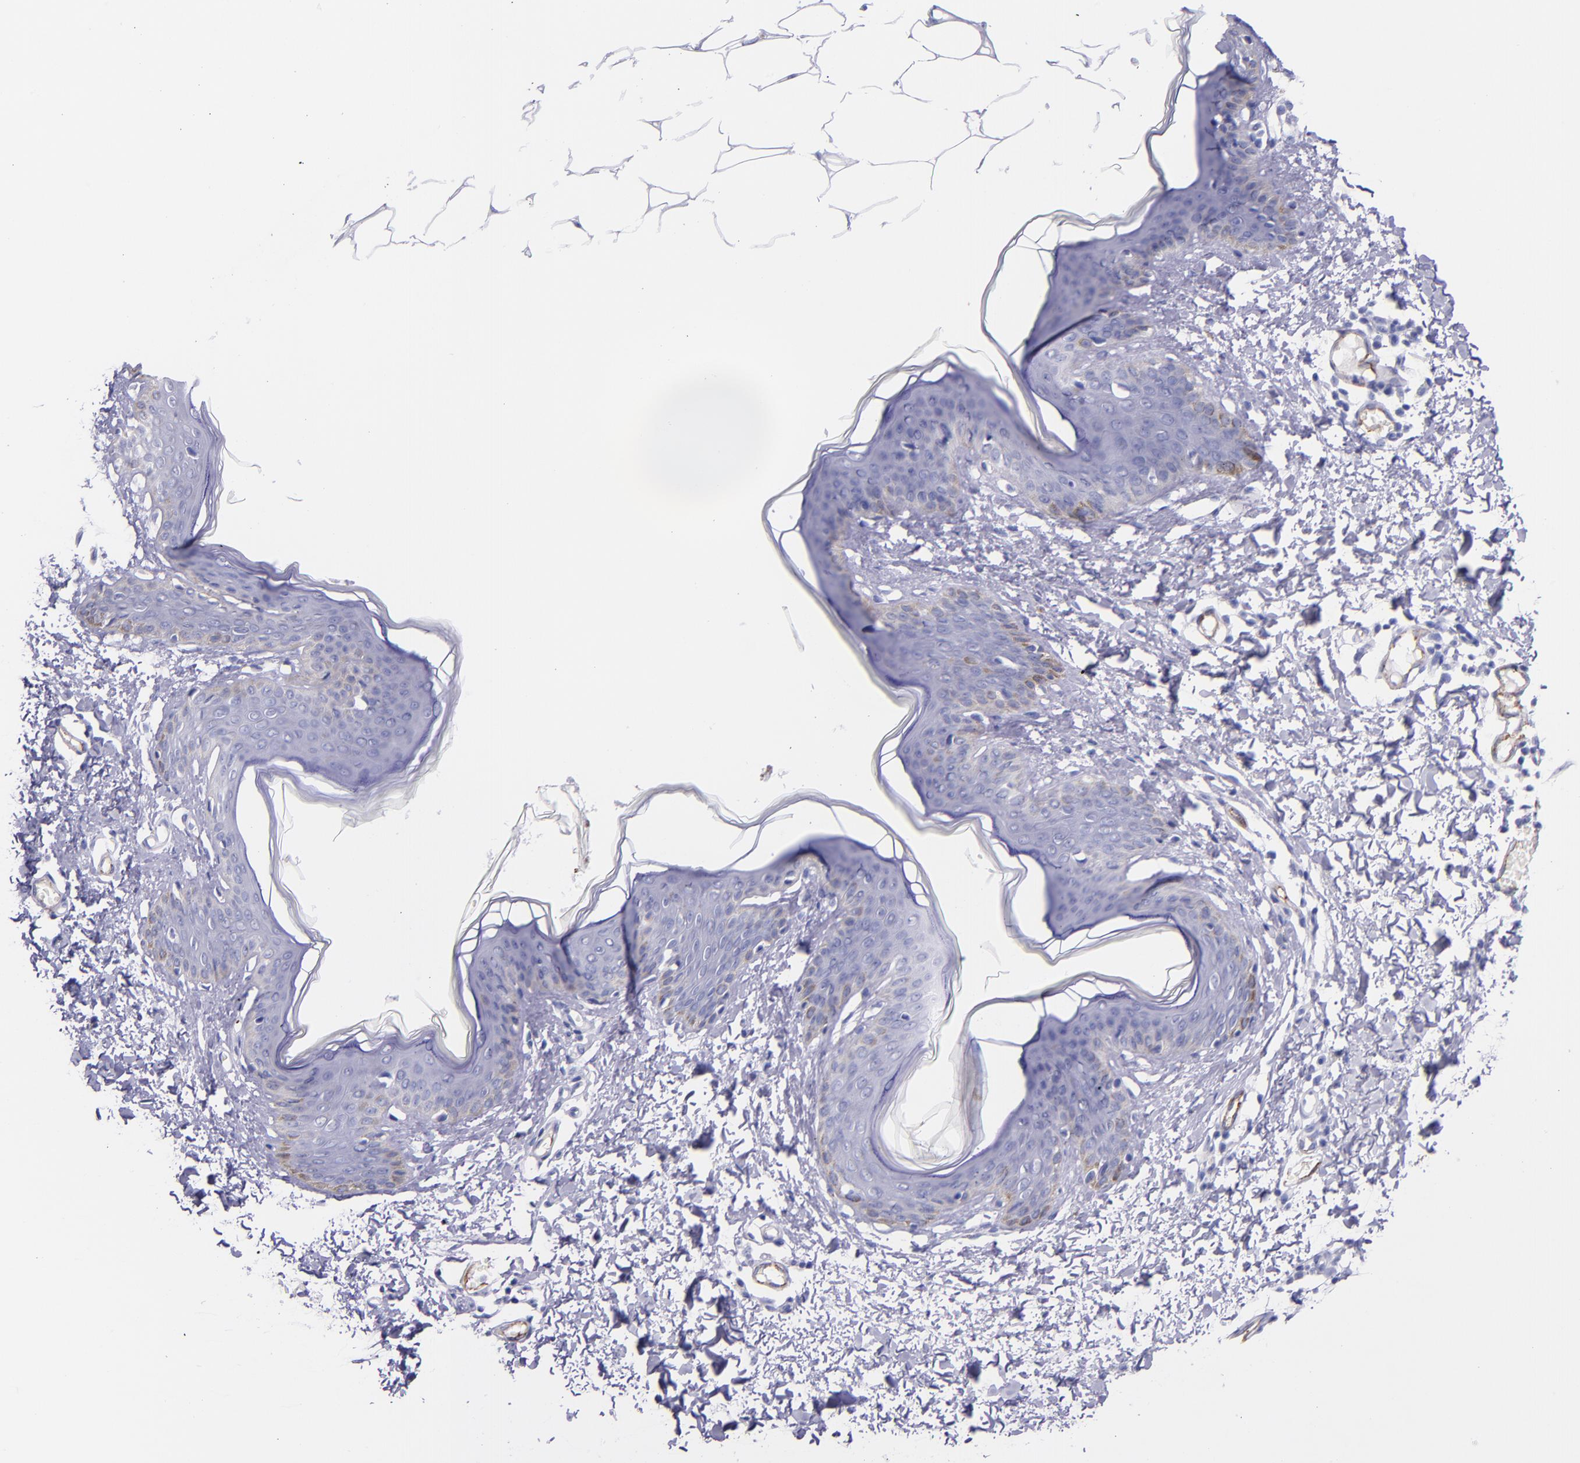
{"staining": {"intensity": "negative", "quantity": "none", "location": "none"}, "tissue": "skin", "cell_type": "Fibroblasts", "image_type": "normal", "snomed": [{"axis": "morphology", "description": "Normal tissue, NOS"}, {"axis": "topography", "description": "Skin"}], "caption": "Fibroblasts show no significant protein expression in benign skin. The staining was performed using DAB (3,3'-diaminobenzidine) to visualize the protein expression in brown, while the nuclei were stained in blue with hematoxylin (Magnification: 20x).", "gene": "SELE", "patient": {"sex": "female", "age": 17}}